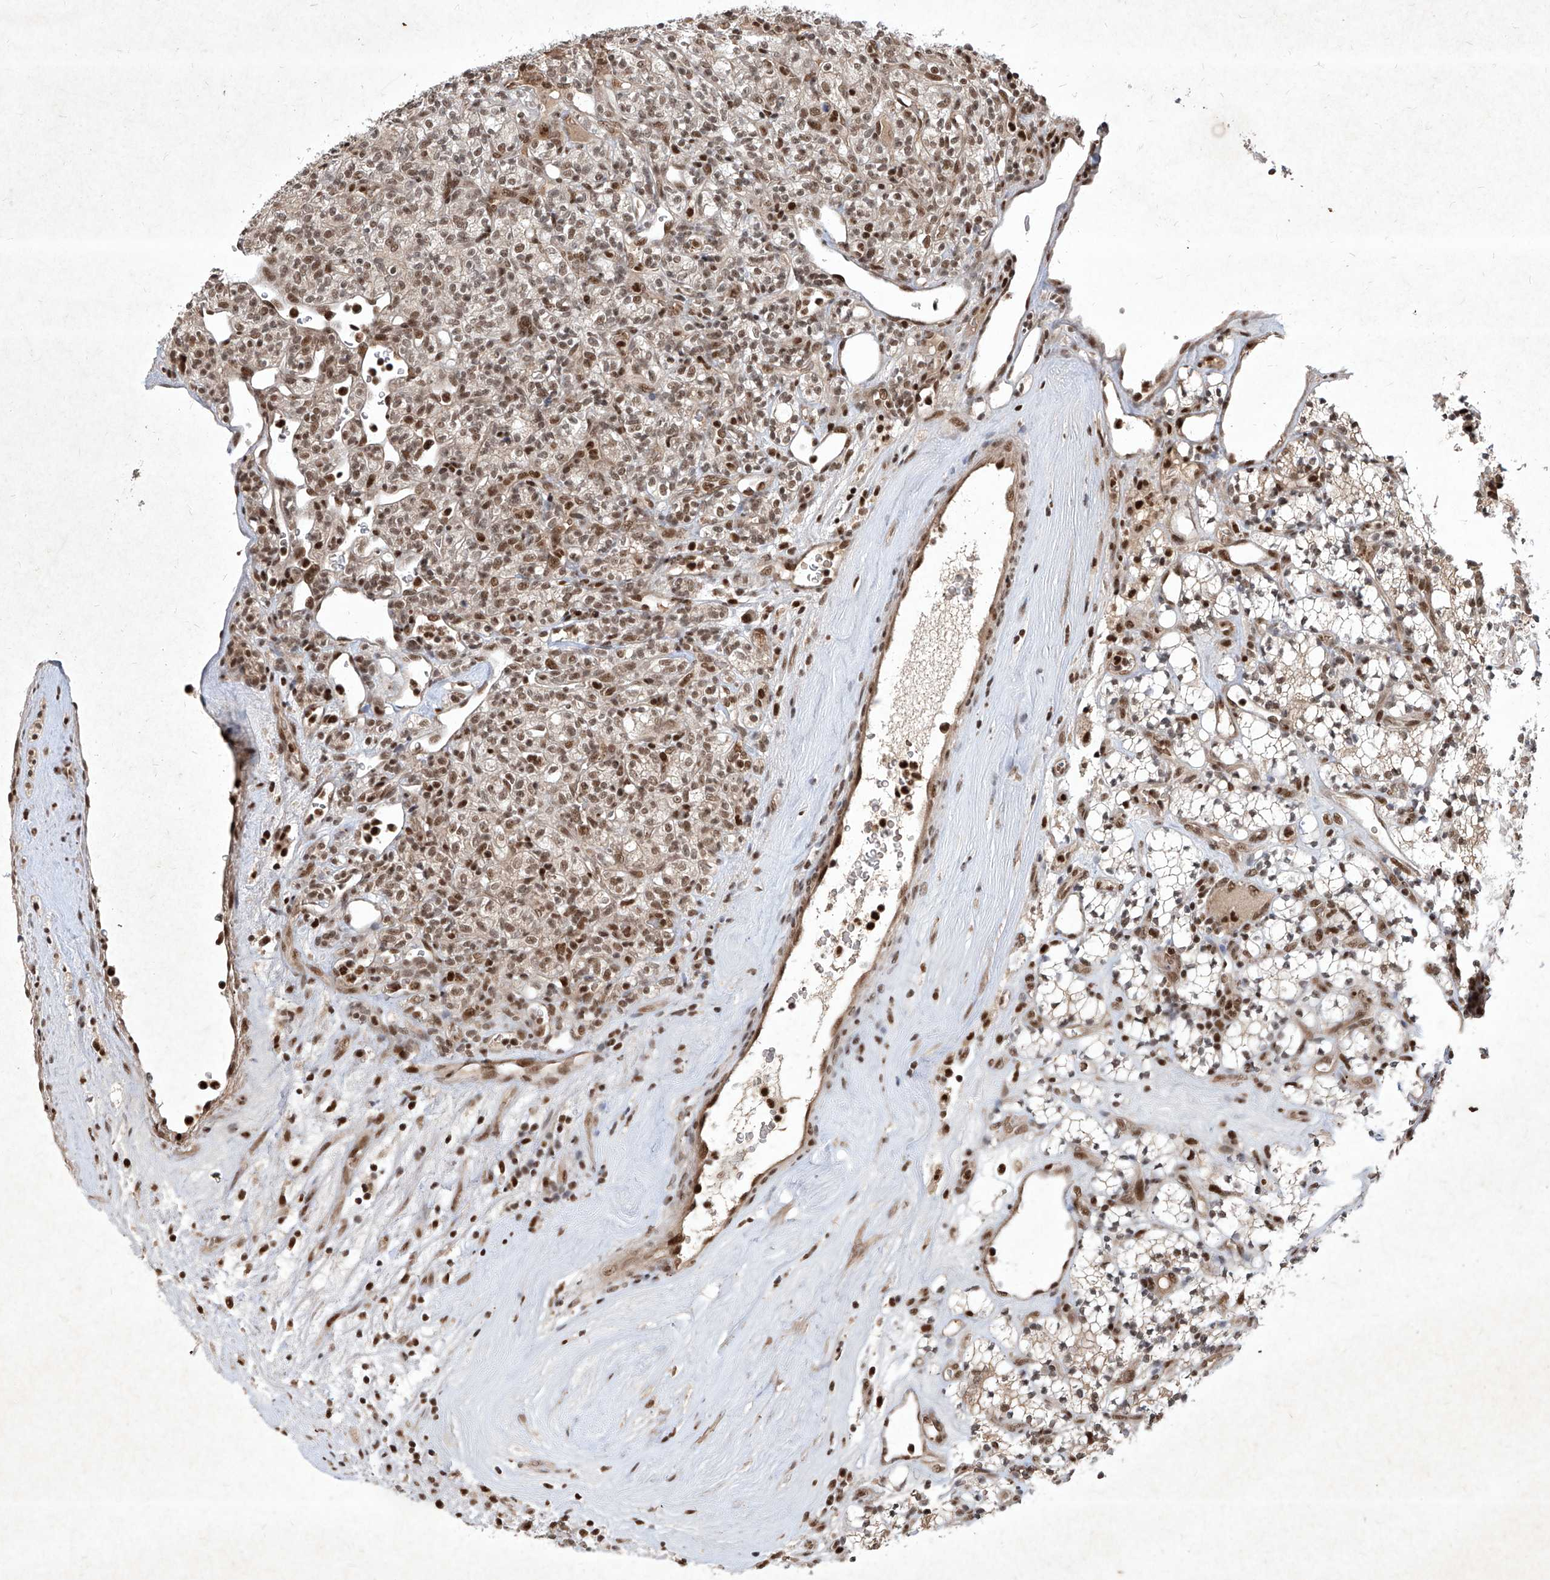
{"staining": {"intensity": "moderate", "quantity": "25%-75%", "location": "nuclear"}, "tissue": "renal cancer", "cell_type": "Tumor cells", "image_type": "cancer", "snomed": [{"axis": "morphology", "description": "Adenocarcinoma, NOS"}, {"axis": "topography", "description": "Kidney"}], "caption": "A photomicrograph of human adenocarcinoma (renal) stained for a protein reveals moderate nuclear brown staining in tumor cells. Nuclei are stained in blue.", "gene": "IRF2", "patient": {"sex": "male", "age": 77}}